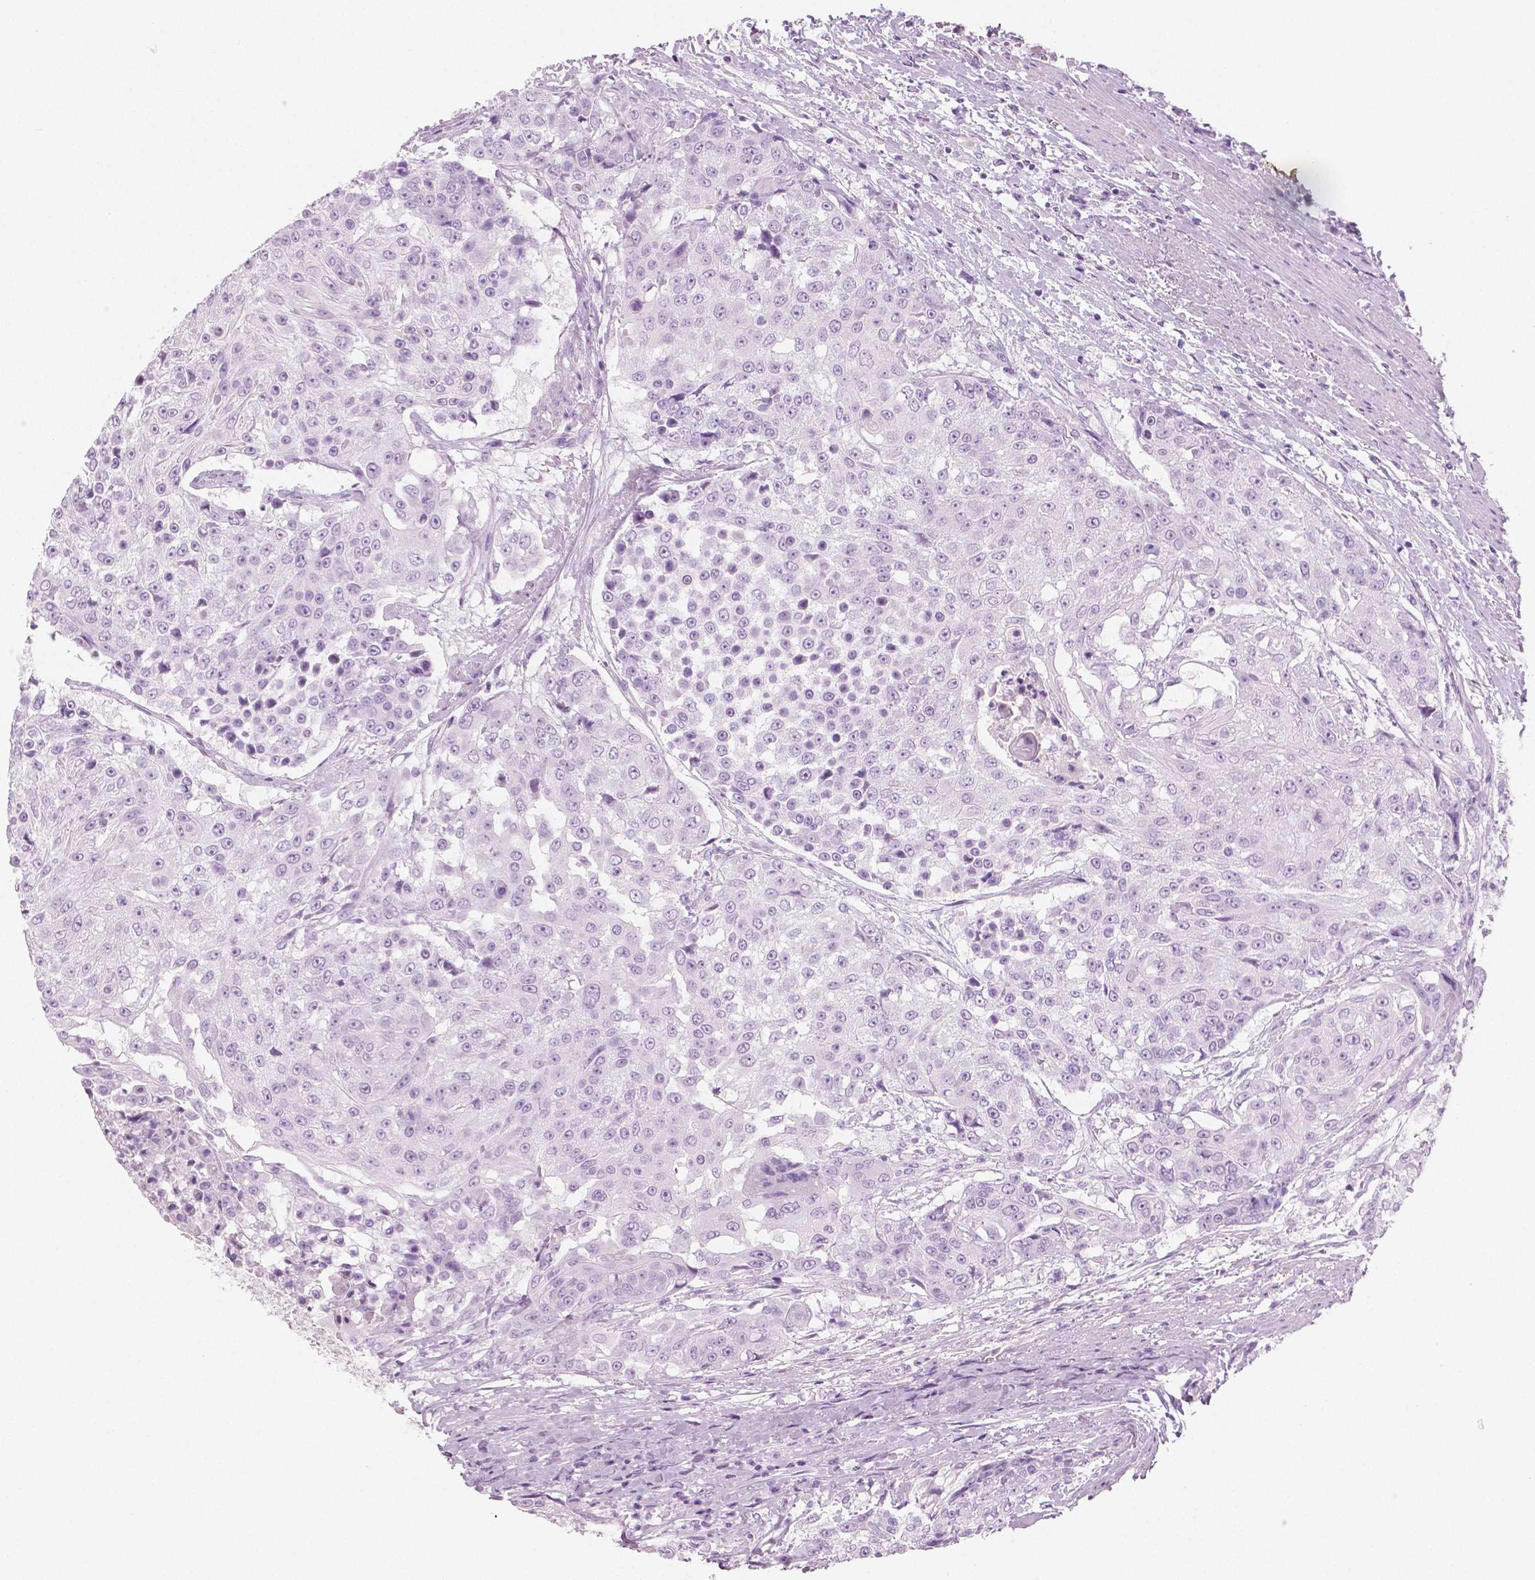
{"staining": {"intensity": "negative", "quantity": "none", "location": "none"}, "tissue": "urothelial cancer", "cell_type": "Tumor cells", "image_type": "cancer", "snomed": [{"axis": "morphology", "description": "Urothelial carcinoma, High grade"}, {"axis": "topography", "description": "Urinary bladder"}], "caption": "Histopathology image shows no protein positivity in tumor cells of urothelial cancer tissue. (Immunohistochemistry, brightfield microscopy, high magnification).", "gene": "PLIN4", "patient": {"sex": "female", "age": 63}}